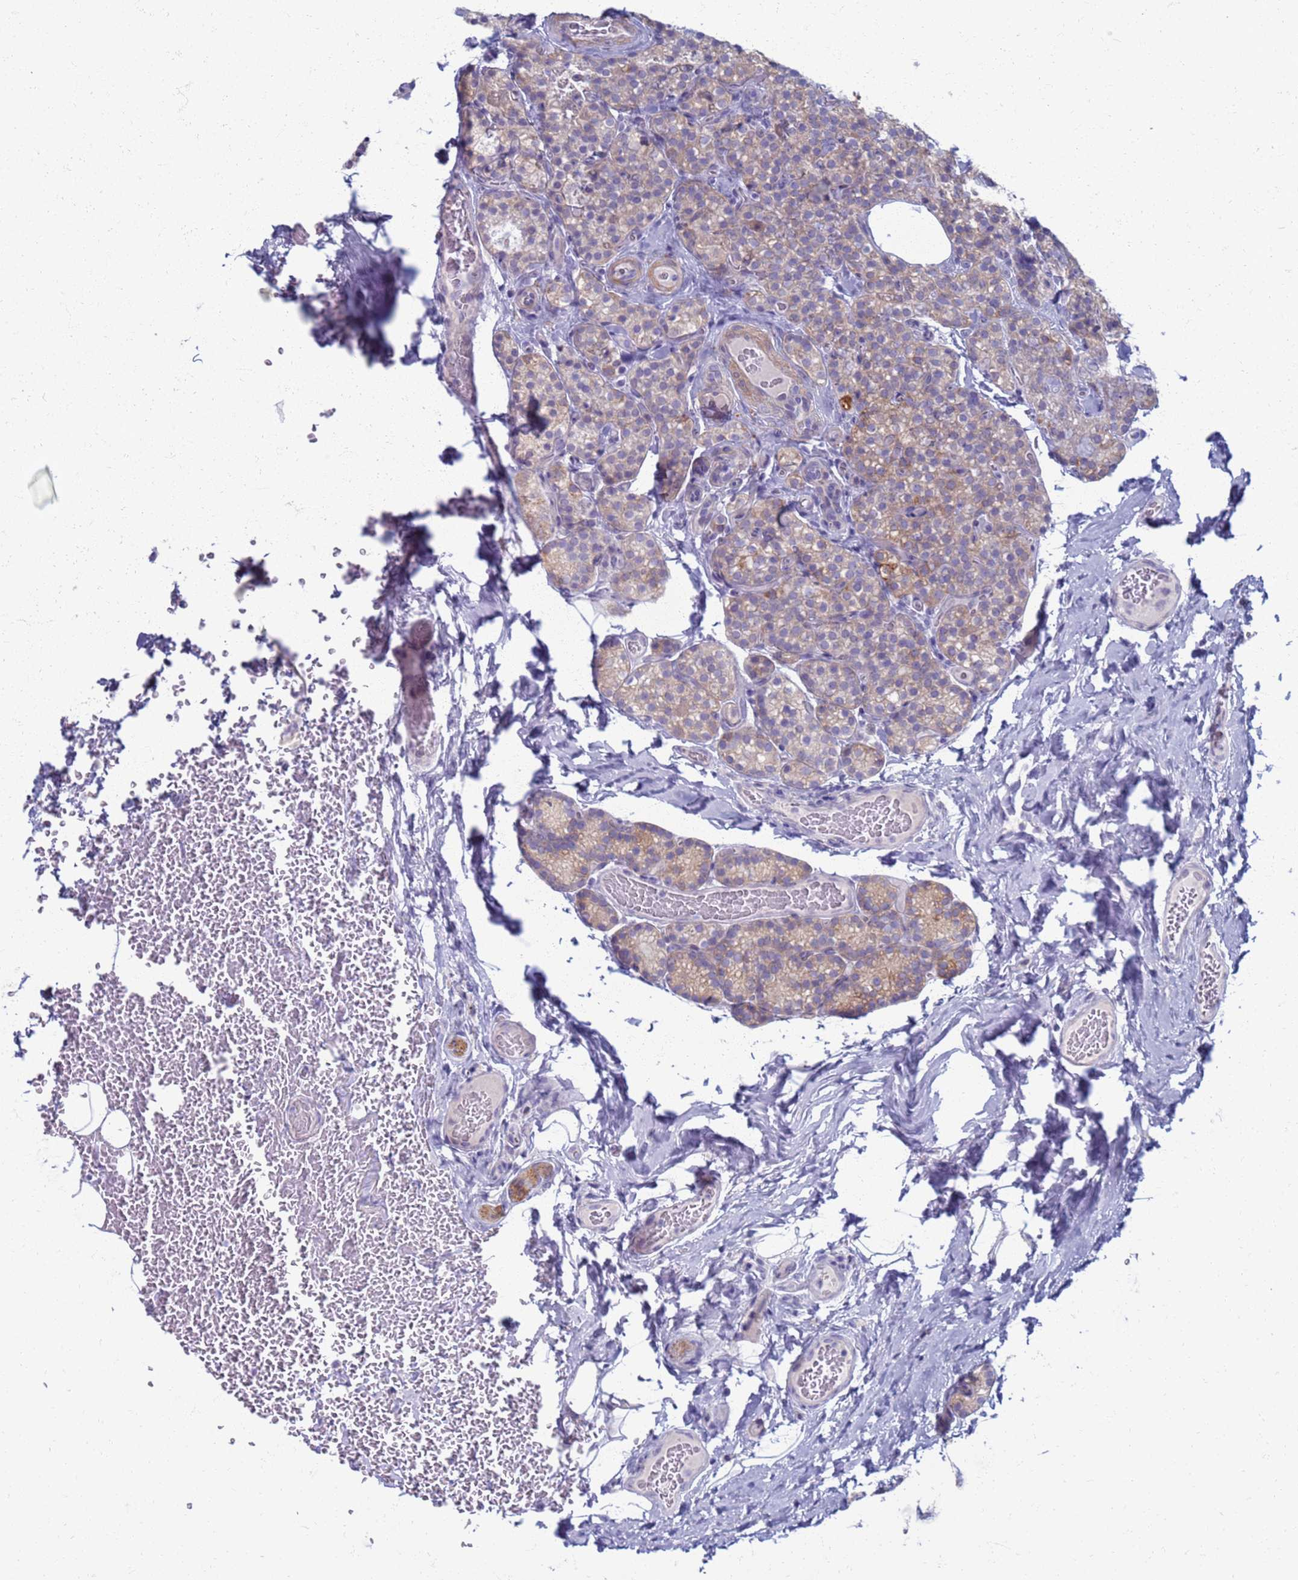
{"staining": {"intensity": "weak", "quantity": "25%-75%", "location": "cytoplasmic/membranous"}, "tissue": "parathyroid gland", "cell_type": "Glandular cells", "image_type": "normal", "snomed": [{"axis": "morphology", "description": "Normal tissue, NOS"}, {"axis": "topography", "description": "Parathyroid gland"}], "caption": "Immunohistochemistry (IHC) histopathology image of normal parathyroid gland: human parathyroid gland stained using immunohistochemistry (IHC) demonstrates low levels of weak protein expression localized specifically in the cytoplasmic/membranous of glandular cells, appearing as a cytoplasmic/membranous brown color.", "gene": "CLCA2", "patient": {"sex": "female", "age": 45}}